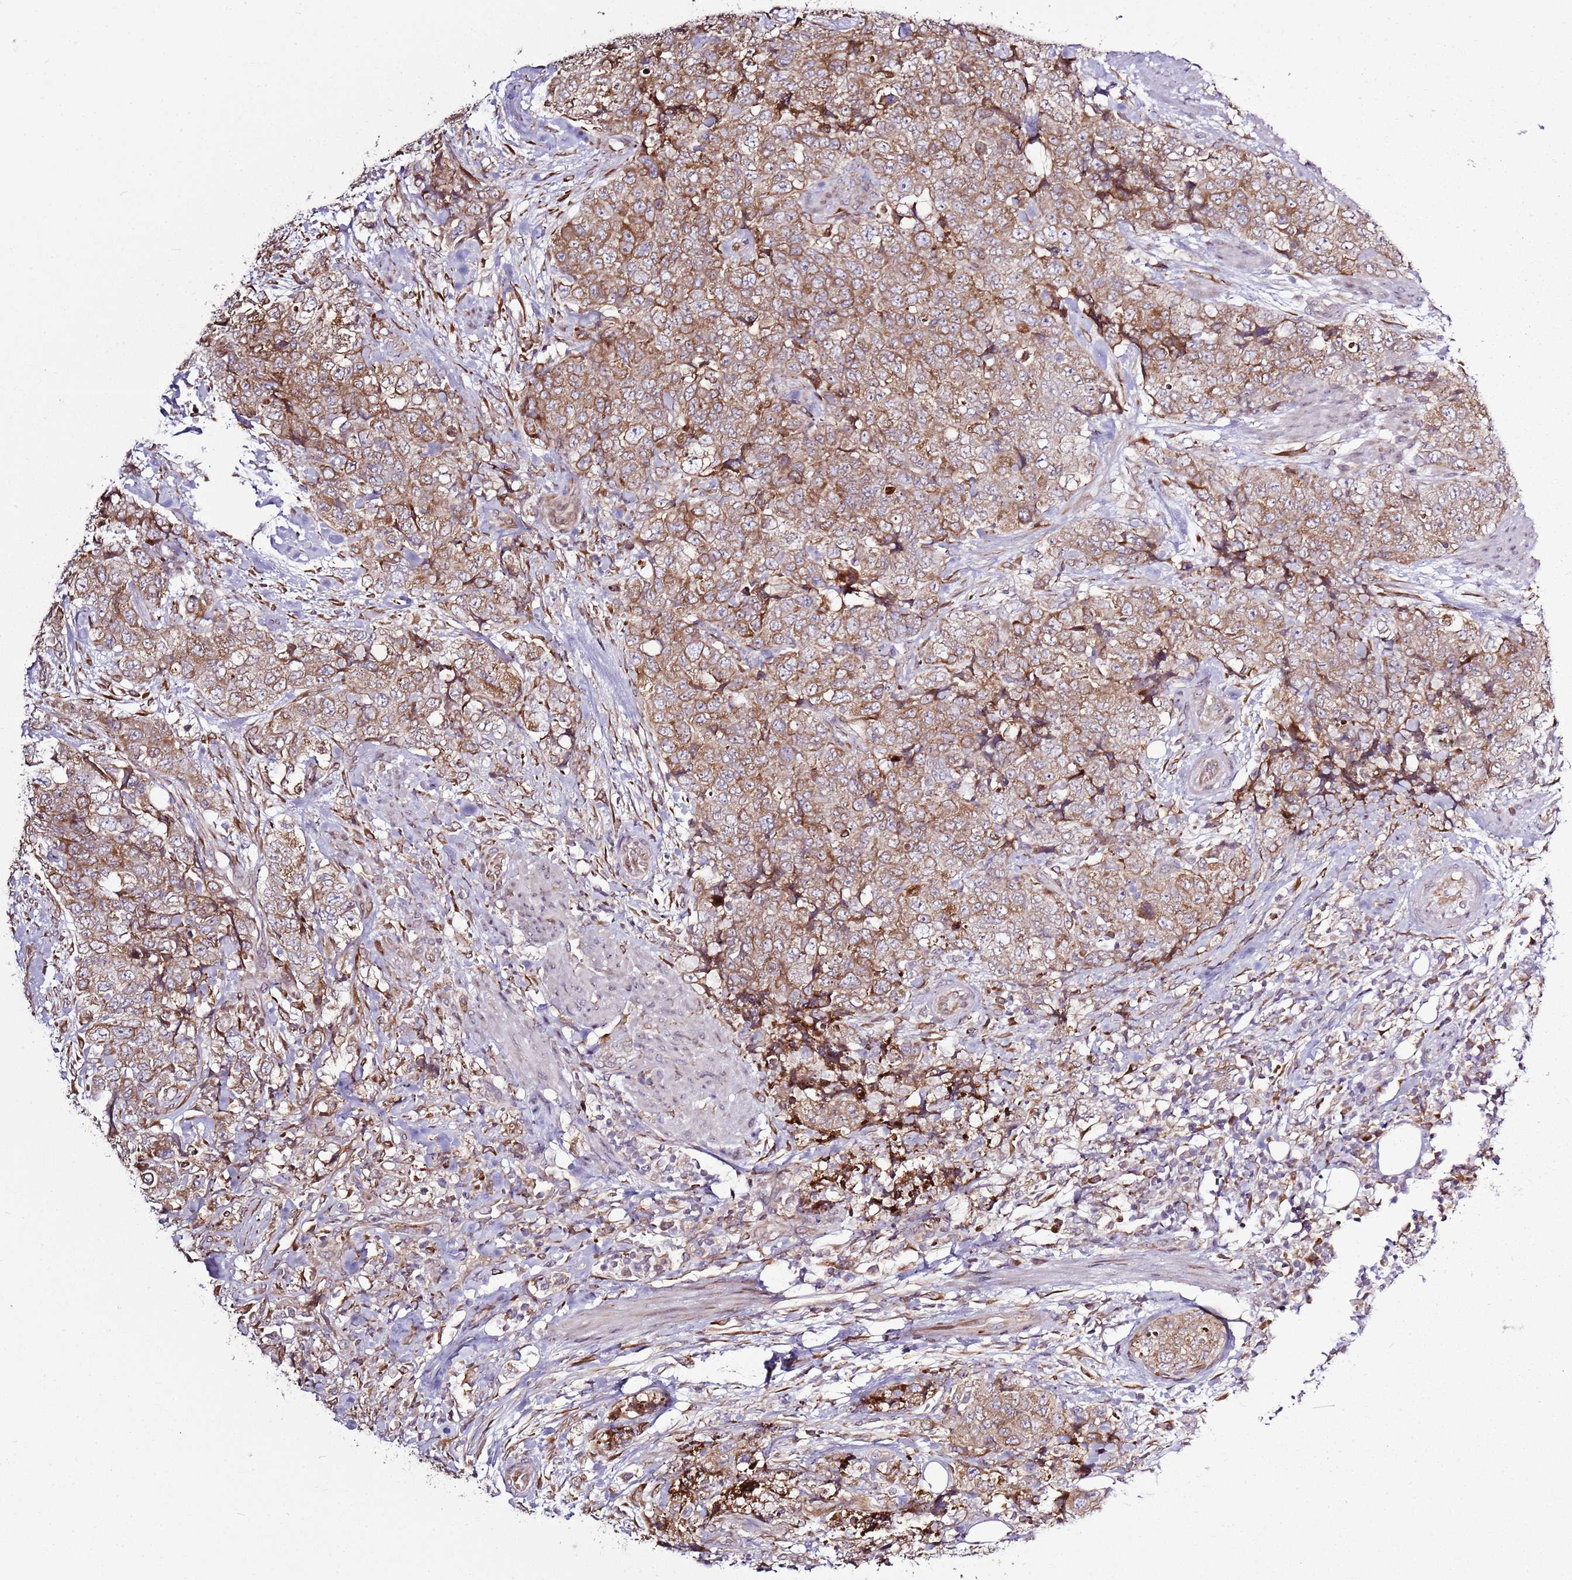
{"staining": {"intensity": "moderate", "quantity": ">75%", "location": "cytoplasmic/membranous"}, "tissue": "urothelial cancer", "cell_type": "Tumor cells", "image_type": "cancer", "snomed": [{"axis": "morphology", "description": "Urothelial carcinoma, High grade"}, {"axis": "topography", "description": "Urinary bladder"}], "caption": "This histopathology image displays IHC staining of urothelial carcinoma (high-grade), with medium moderate cytoplasmic/membranous staining in approximately >75% of tumor cells.", "gene": "TMED10", "patient": {"sex": "female", "age": 78}}